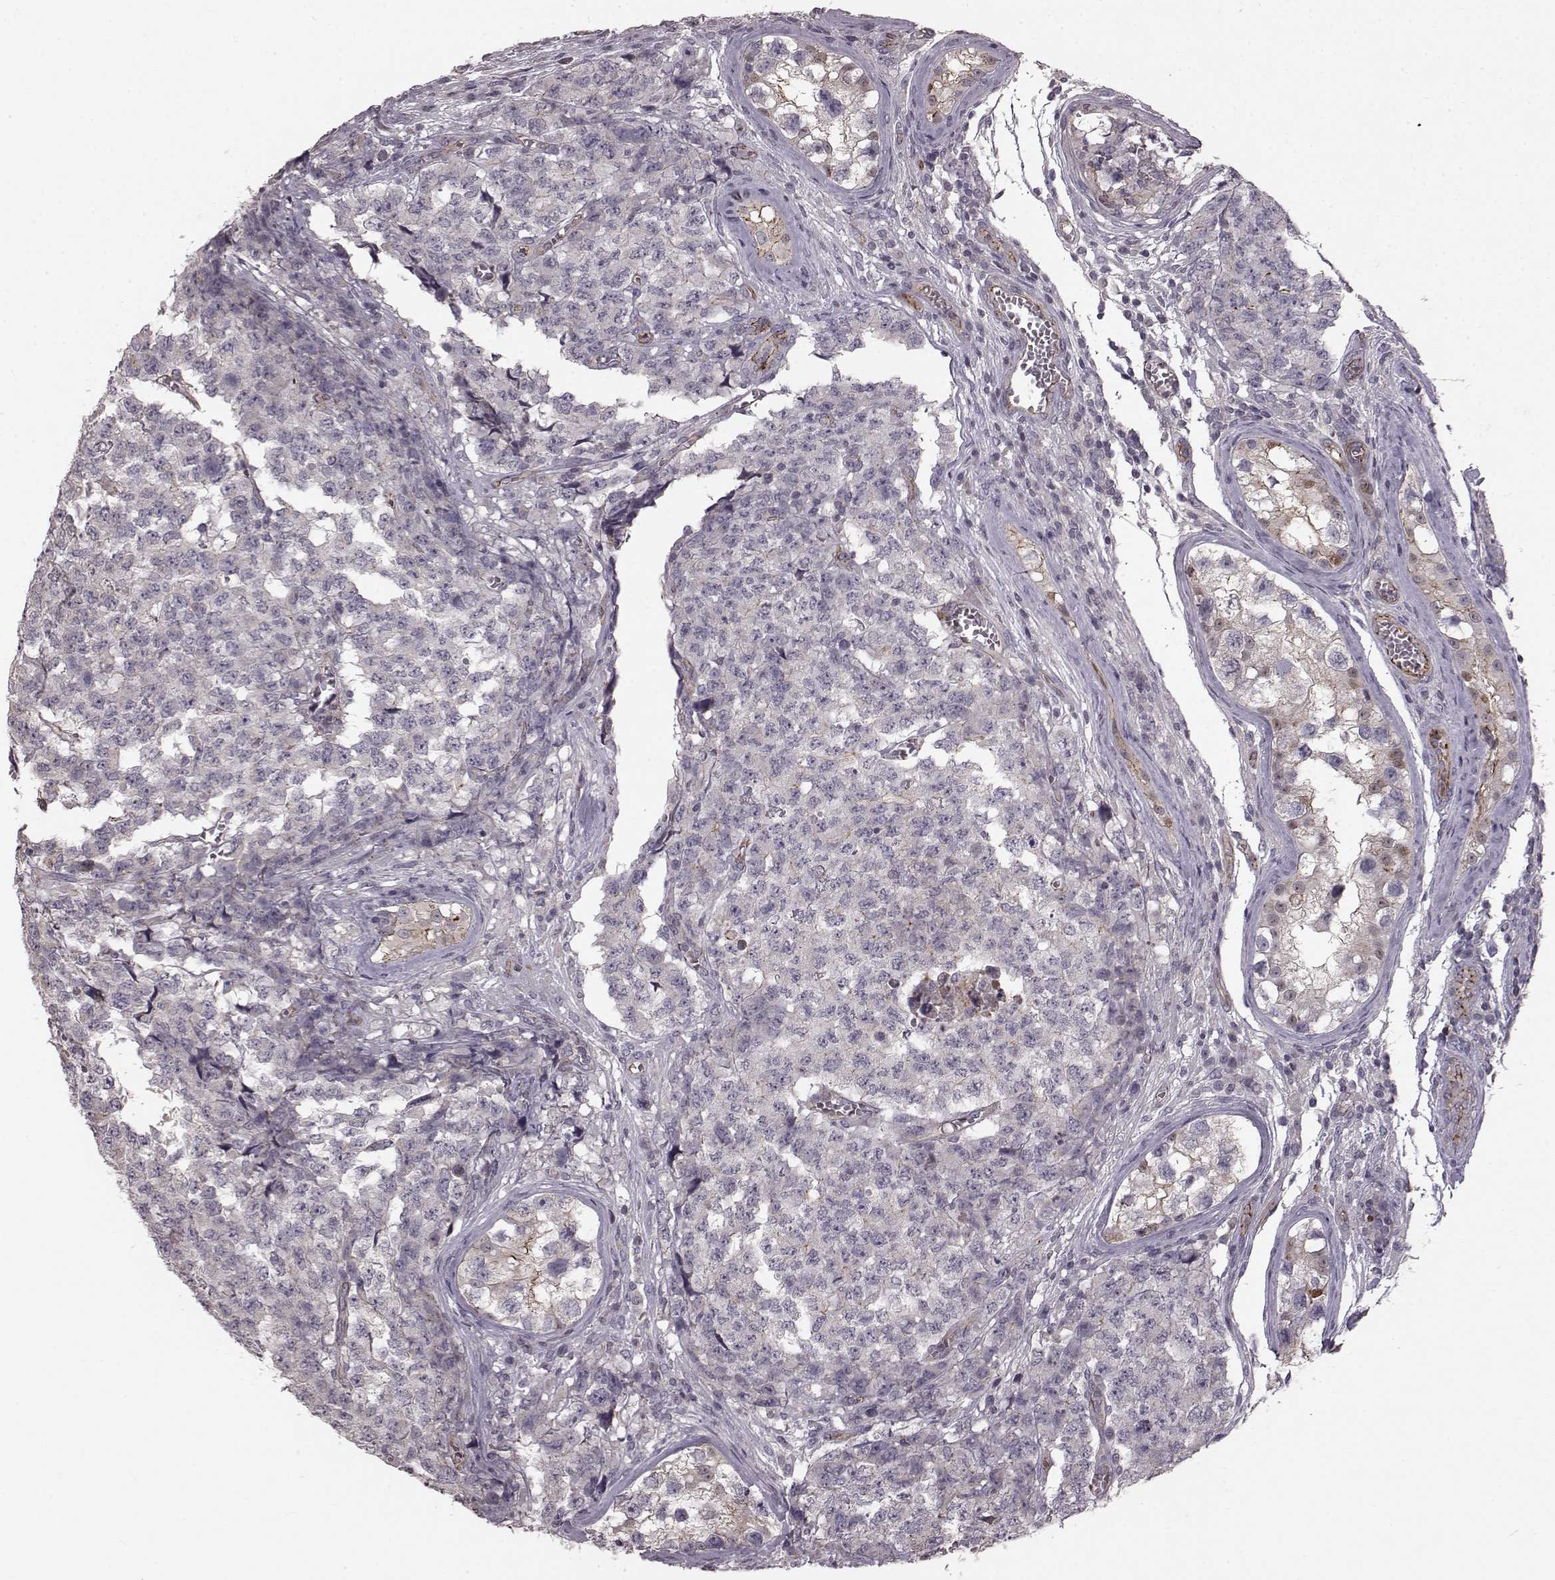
{"staining": {"intensity": "negative", "quantity": "none", "location": "none"}, "tissue": "testis cancer", "cell_type": "Tumor cells", "image_type": "cancer", "snomed": [{"axis": "morphology", "description": "Carcinoma, Embryonal, NOS"}, {"axis": "topography", "description": "Testis"}], "caption": "Testis embryonal carcinoma stained for a protein using immunohistochemistry (IHC) reveals no expression tumor cells.", "gene": "SLC22A18", "patient": {"sex": "male", "age": 23}}